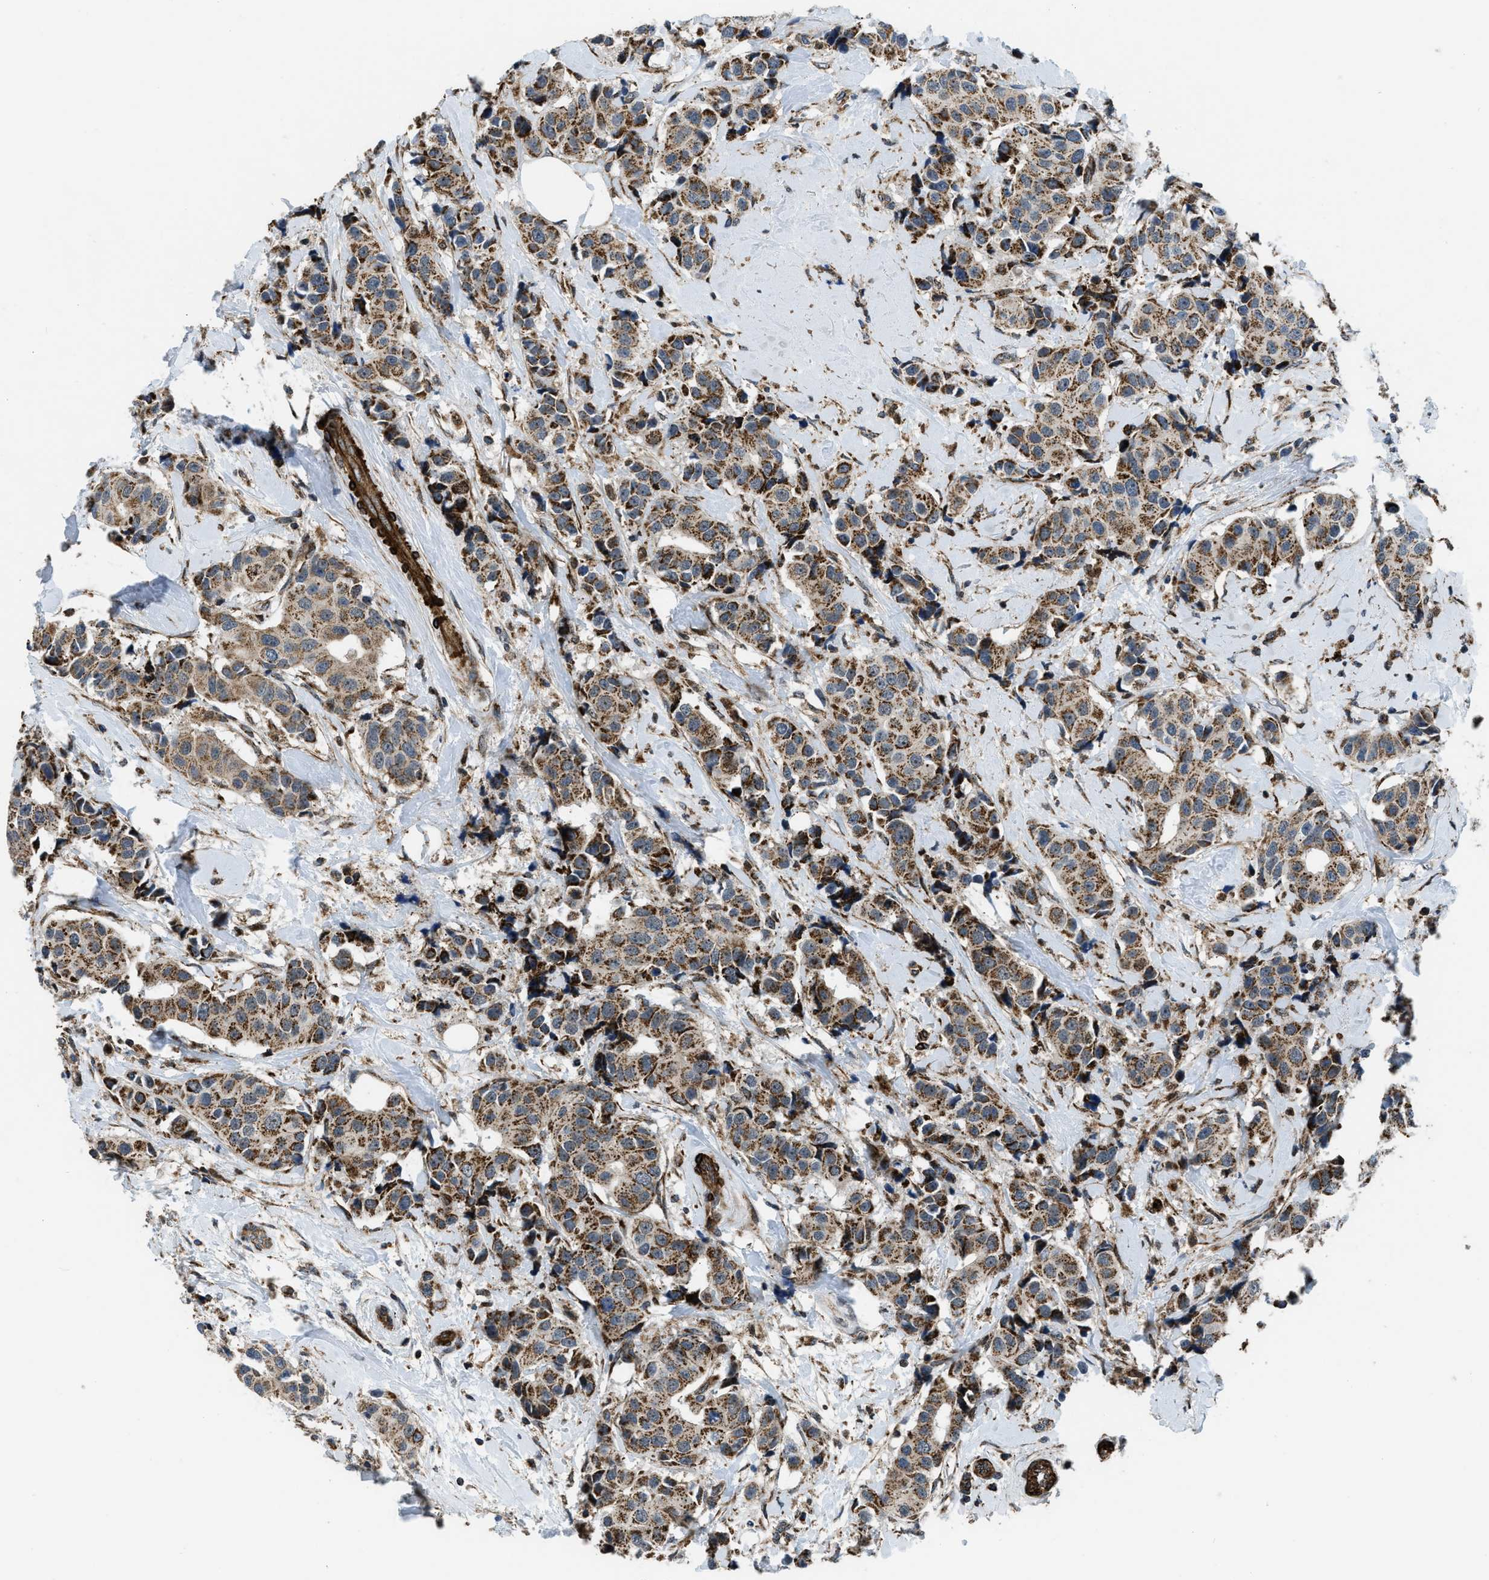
{"staining": {"intensity": "moderate", "quantity": ">75%", "location": "cytoplasmic/membranous"}, "tissue": "breast cancer", "cell_type": "Tumor cells", "image_type": "cancer", "snomed": [{"axis": "morphology", "description": "Normal tissue, NOS"}, {"axis": "morphology", "description": "Duct carcinoma"}, {"axis": "topography", "description": "Breast"}], "caption": "About >75% of tumor cells in human infiltrating ductal carcinoma (breast) show moderate cytoplasmic/membranous protein expression as visualized by brown immunohistochemical staining.", "gene": "GSDME", "patient": {"sex": "female", "age": 39}}